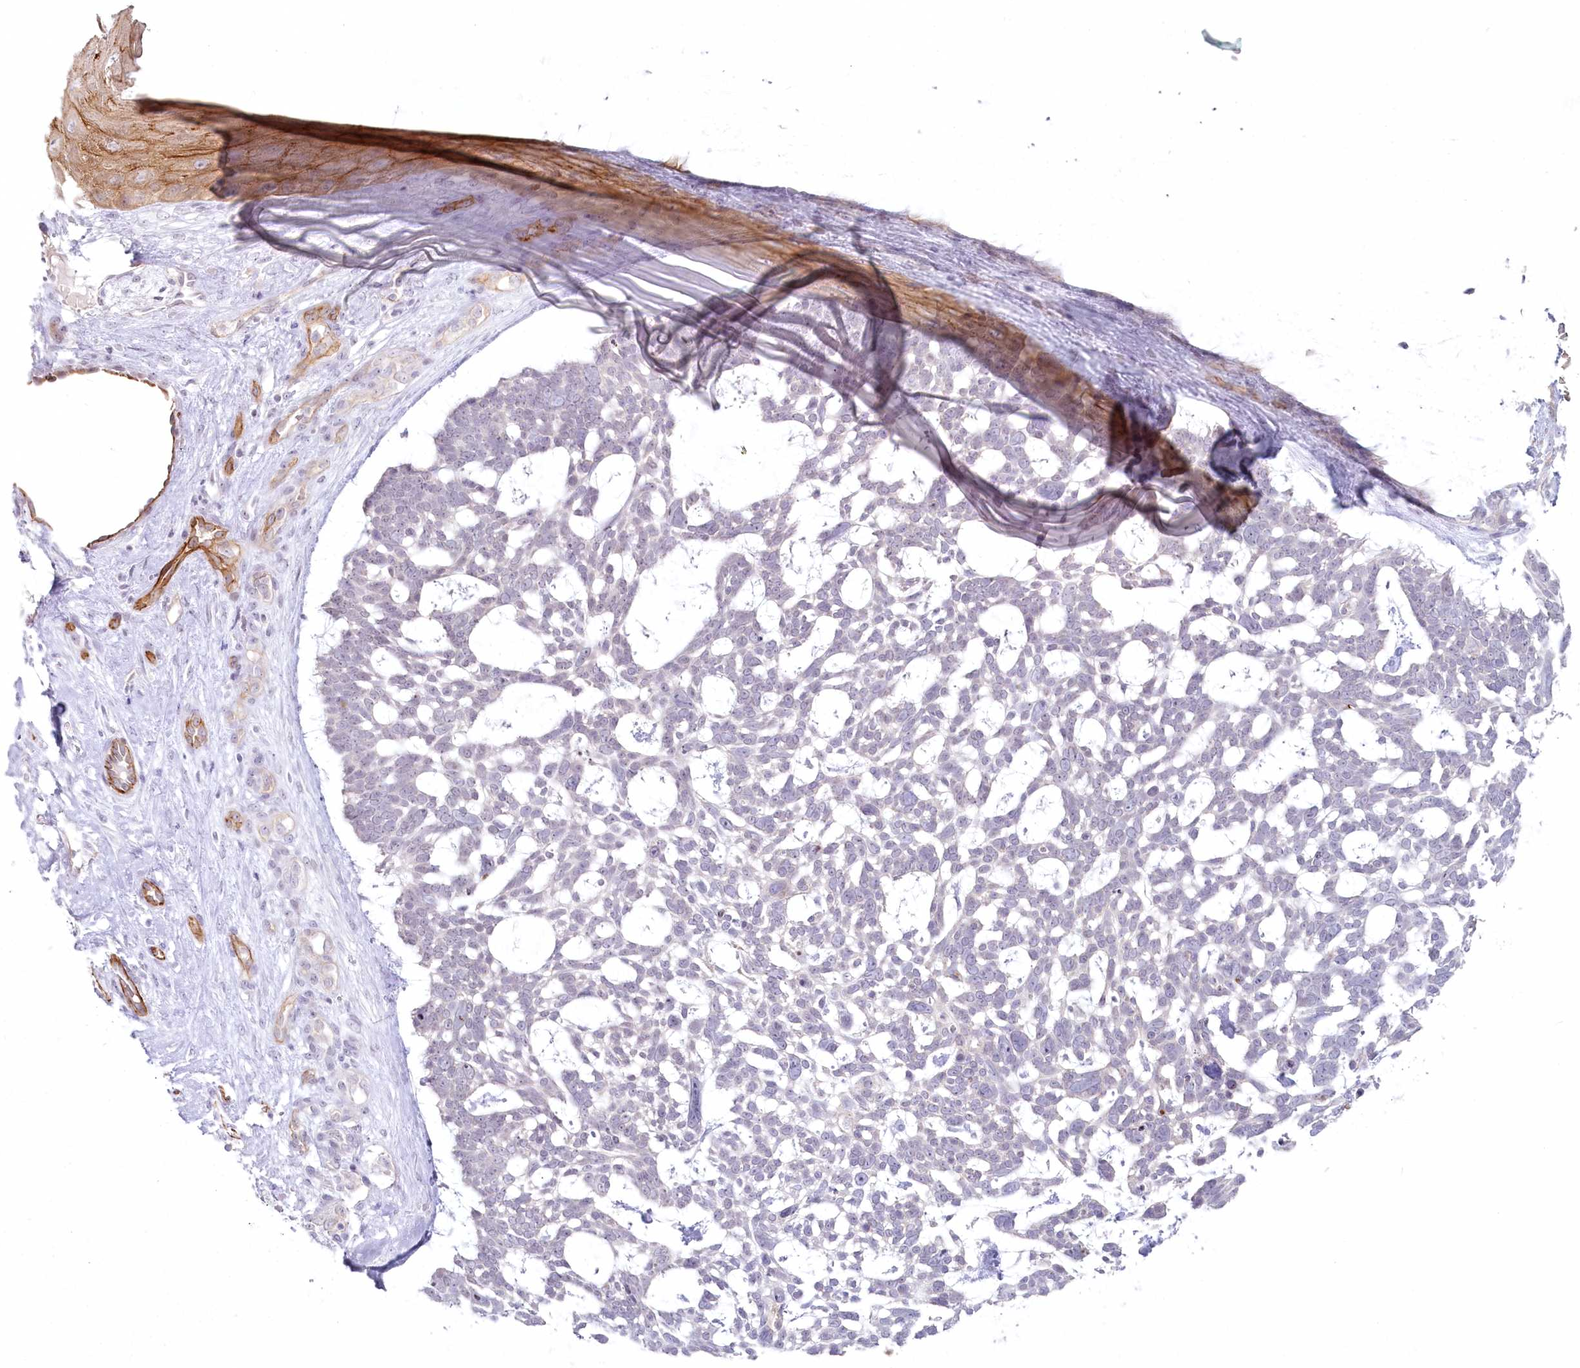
{"staining": {"intensity": "negative", "quantity": "none", "location": "none"}, "tissue": "skin cancer", "cell_type": "Tumor cells", "image_type": "cancer", "snomed": [{"axis": "morphology", "description": "Basal cell carcinoma"}, {"axis": "topography", "description": "Skin"}], "caption": "Tumor cells are negative for brown protein staining in skin cancer (basal cell carcinoma).", "gene": "ABHD8", "patient": {"sex": "male", "age": 88}}